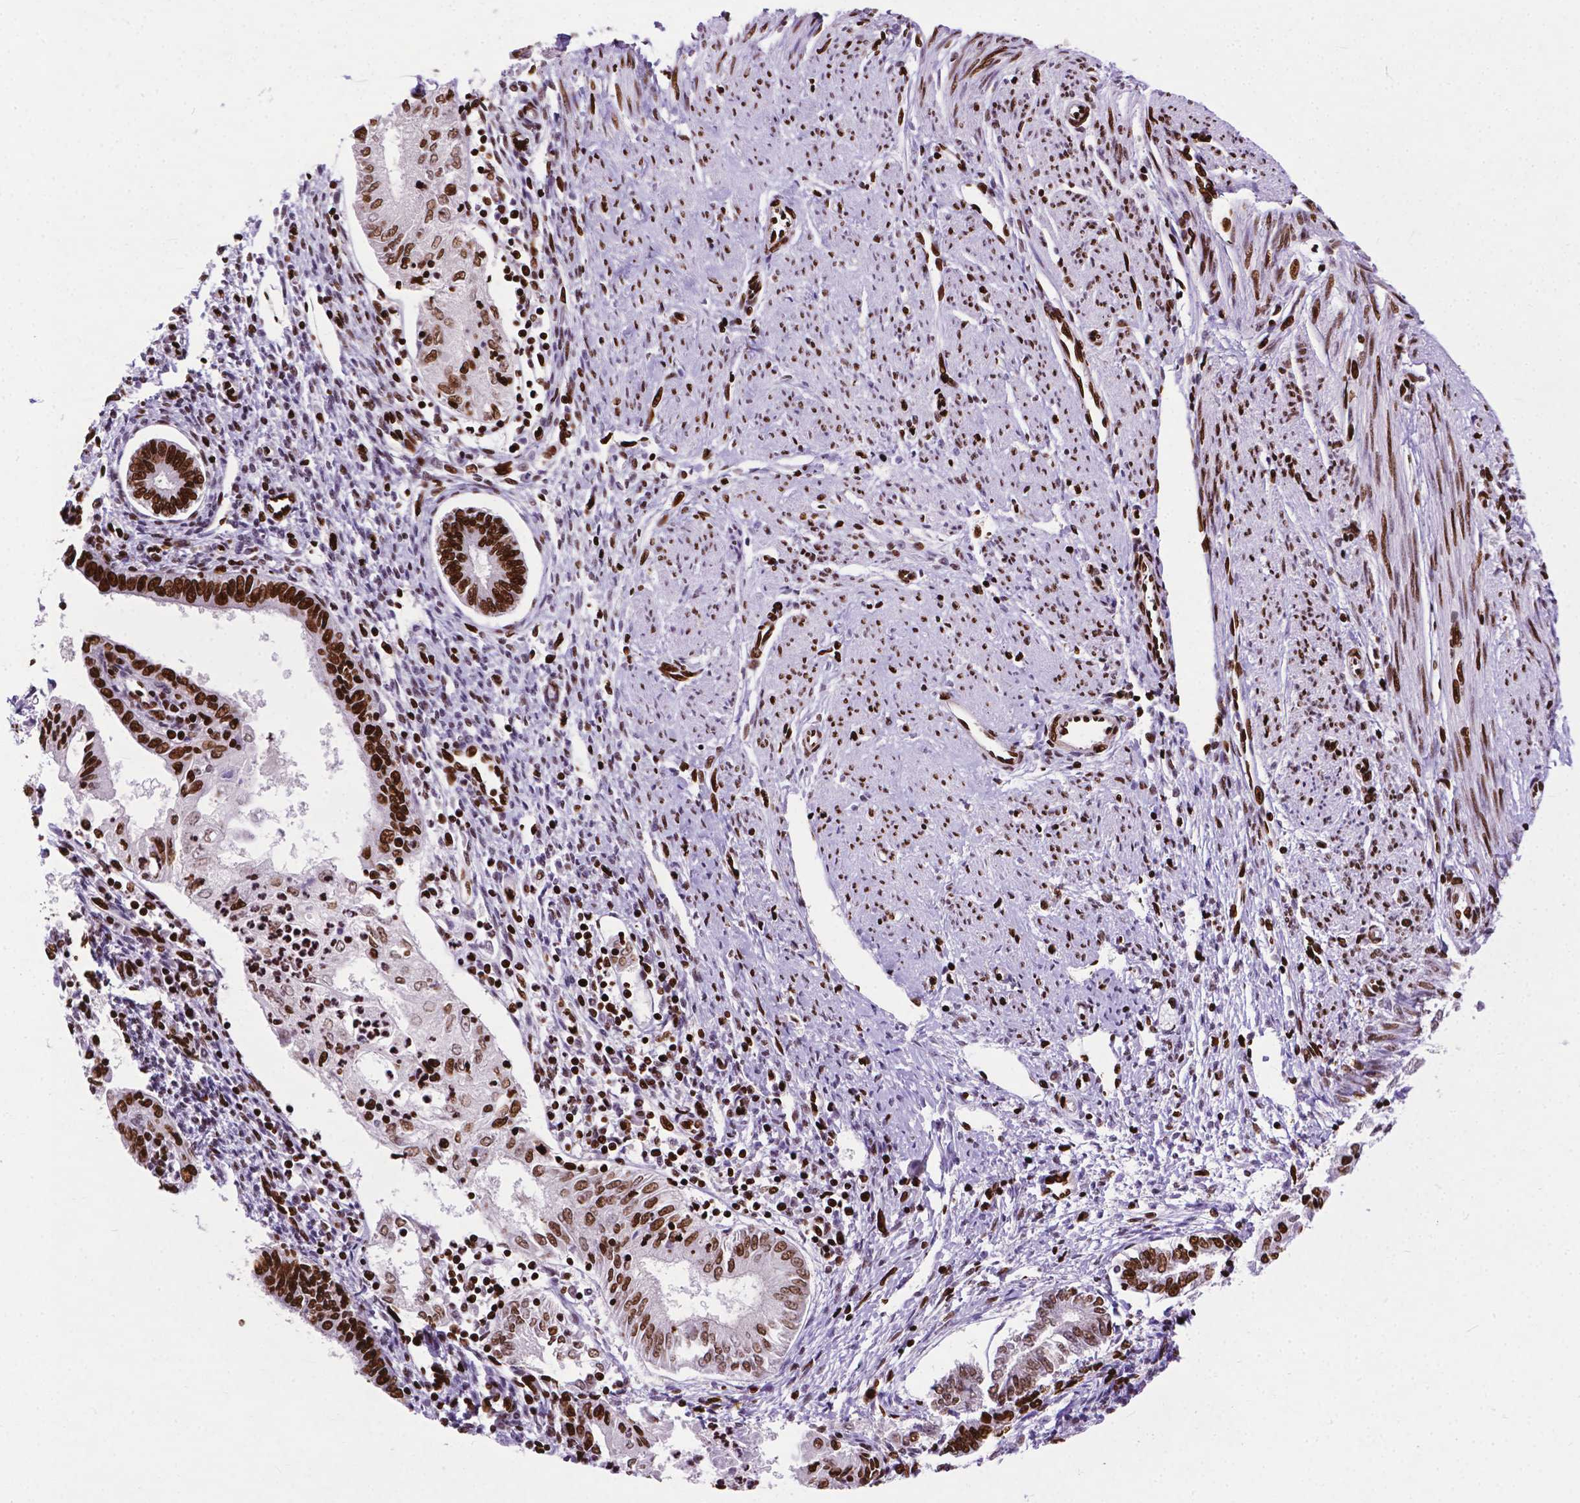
{"staining": {"intensity": "strong", "quantity": "25%-75%", "location": "nuclear"}, "tissue": "endometrial cancer", "cell_type": "Tumor cells", "image_type": "cancer", "snomed": [{"axis": "morphology", "description": "Adenocarcinoma, NOS"}, {"axis": "topography", "description": "Endometrium"}], "caption": "A high-resolution photomicrograph shows immunohistochemistry staining of endometrial cancer, which reveals strong nuclear staining in about 25%-75% of tumor cells. (brown staining indicates protein expression, while blue staining denotes nuclei).", "gene": "SMIM5", "patient": {"sex": "female", "age": 68}}